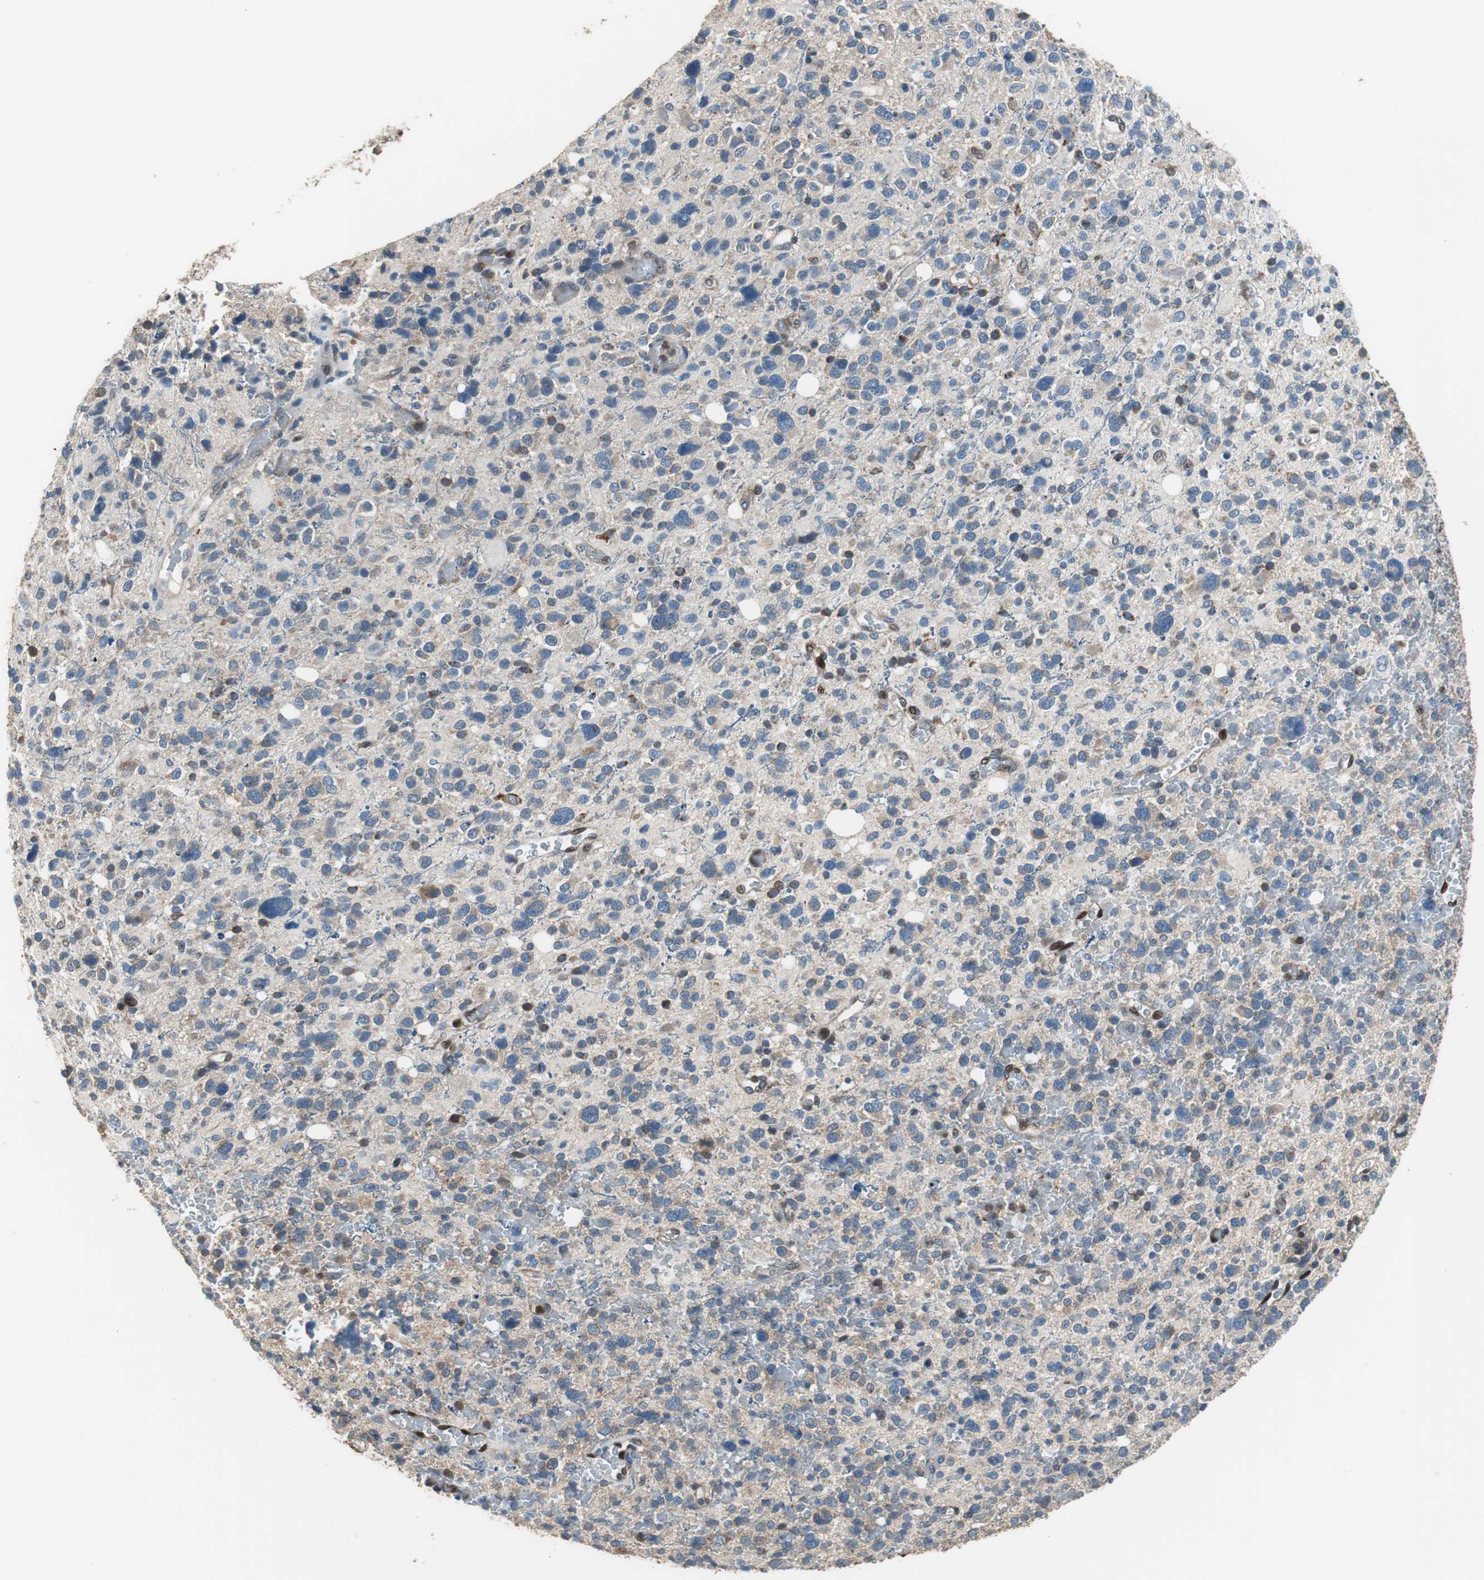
{"staining": {"intensity": "weak", "quantity": "25%-75%", "location": "cytoplasmic/membranous"}, "tissue": "glioma", "cell_type": "Tumor cells", "image_type": "cancer", "snomed": [{"axis": "morphology", "description": "Glioma, malignant, High grade"}, {"axis": "topography", "description": "Brain"}], "caption": "Glioma stained with a brown dye shows weak cytoplasmic/membranous positive staining in about 25%-75% of tumor cells.", "gene": "PI4KB", "patient": {"sex": "male", "age": 48}}